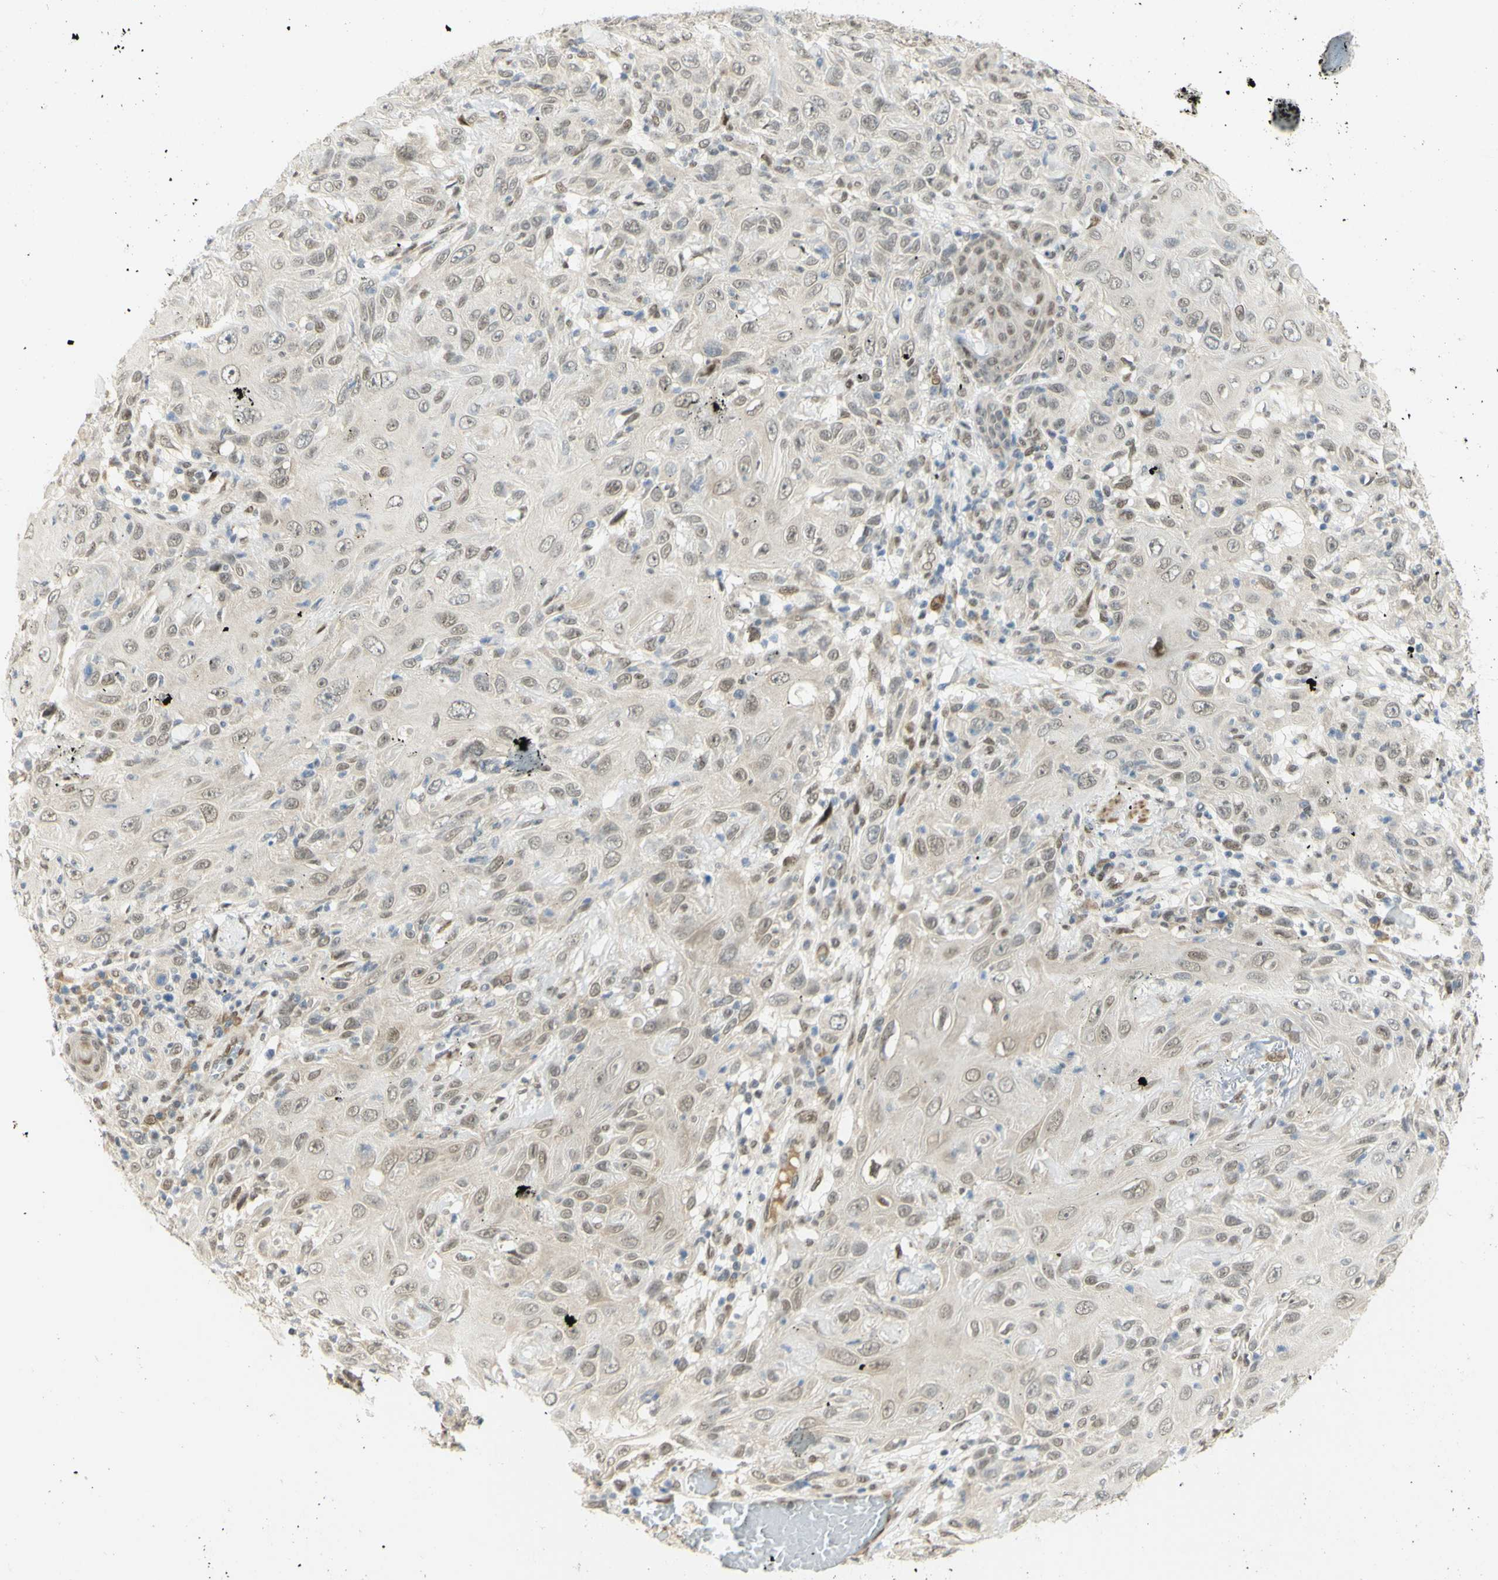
{"staining": {"intensity": "weak", "quantity": ">75%", "location": "nuclear"}, "tissue": "skin cancer", "cell_type": "Tumor cells", "image_type": "cancer", "snomed": [{"axis": "morphology", "description": "Squamous cell carcinoma, NOS"}, {"axis": "topography", "description": "Skin"}], "caption": "Protein expression analysis of human skin cancer reveals weak nuclear expression in approximately >75% of tumor cells. The protein is stained brown, and the nuclei are stained in blue (DAB IHC with brightfield microscopy, high magnification).", "gene": "DDX1", "patient": {"sex": "female", "age": 88}}